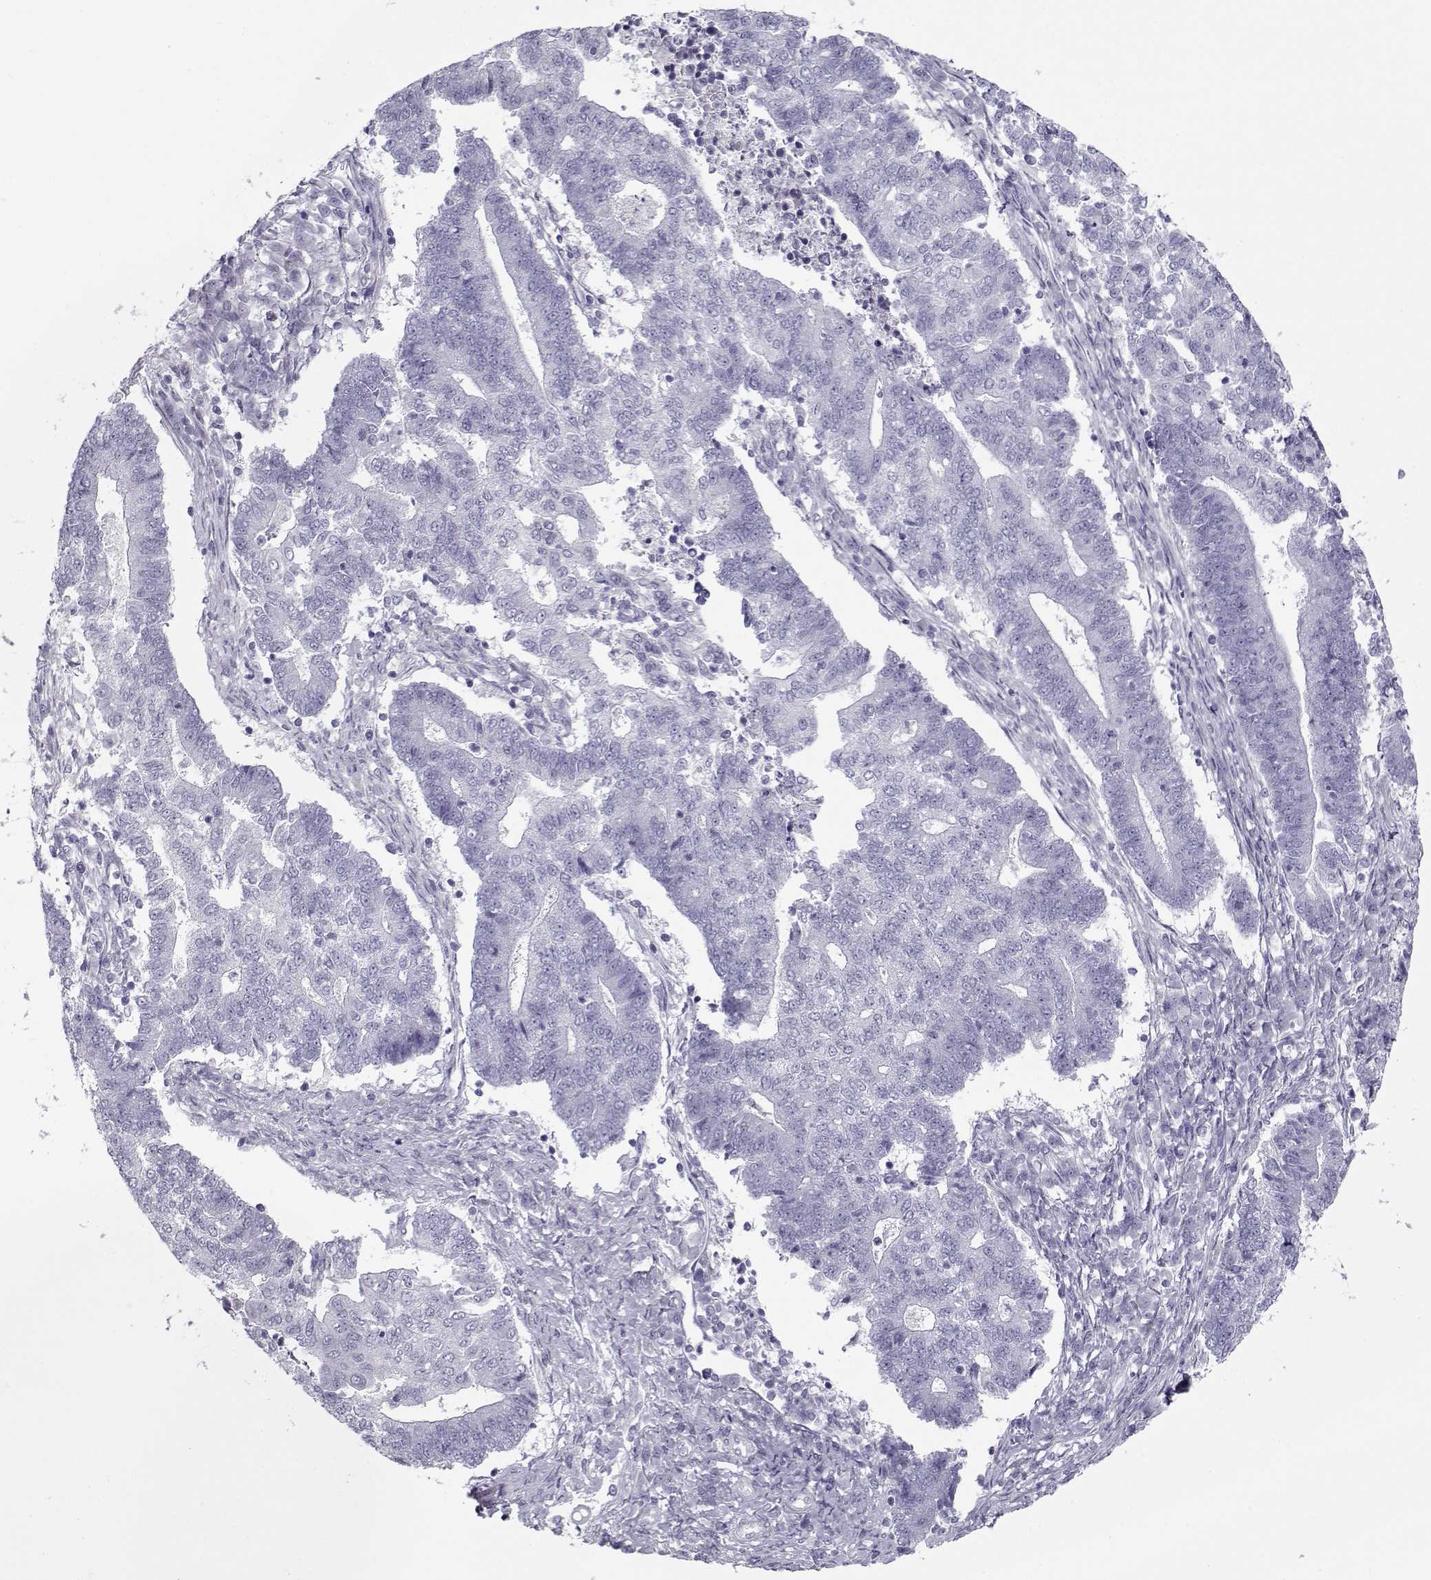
{"staining": {"intensity": "negative", "quantity": "none", "location": "none"}, "tissue": "endometrial cancer", "cell_type": "Tumor cells", "image_type": "cancer", "snomed": [{"axis": "morphology", "description": "Adenocarcinoma, NOS"}, {"axis": "topography", "description": "Uterus"}, {"axis": "topography", "description": "Endometrium"}], "caption": "Immunohistochemistry of endometrial cancer (adenocarcinoma) displays no expression in tumor cells. (Stains: DAB IHC with hematoxylin counter stain, Microscopy: brightfield microscopy at high magnification).", "gene": "GAGE2A", "patient": {"sex": "female", "age": 54}}